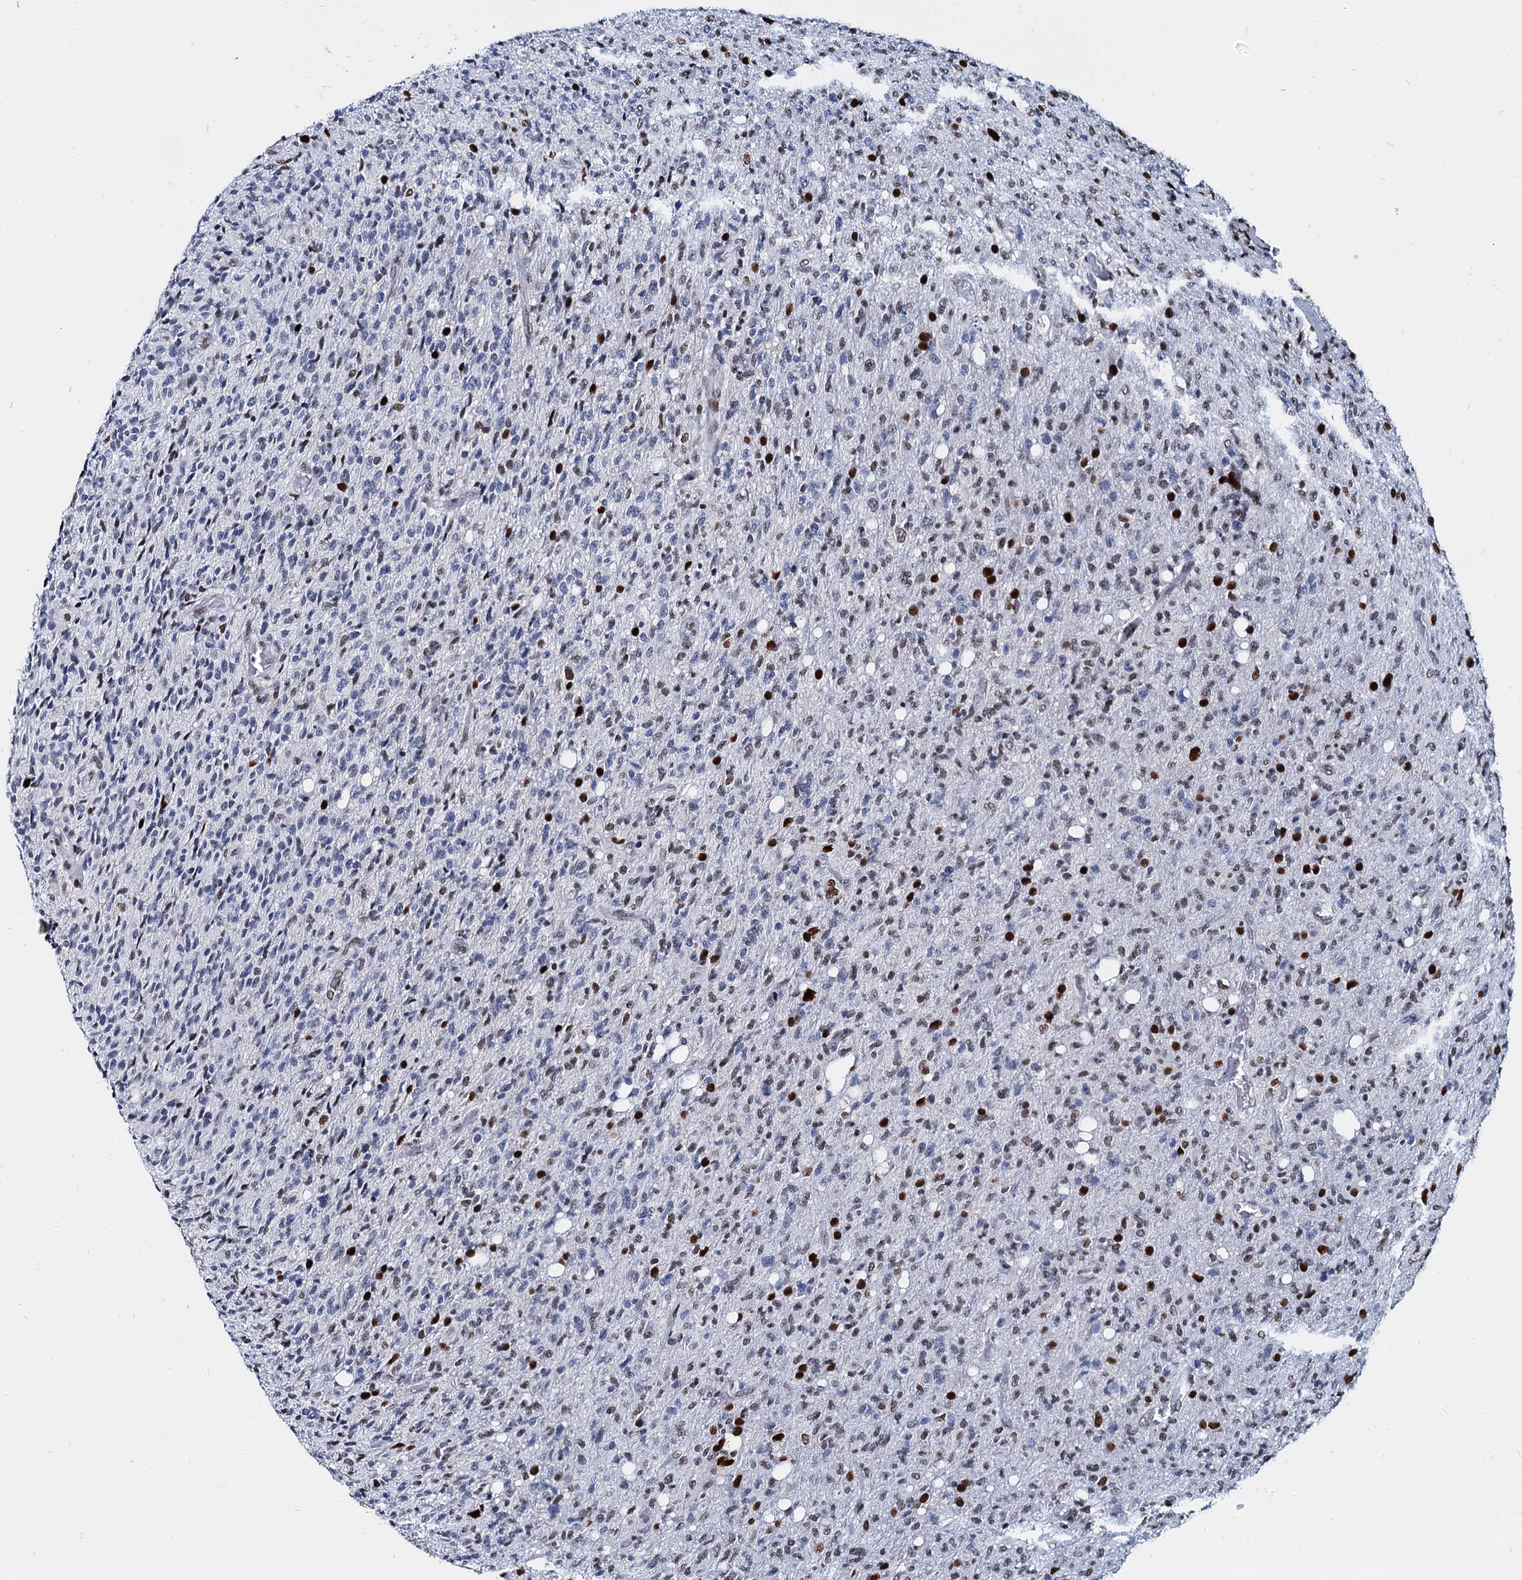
{"staining": {"intensity": "negative", "quantity": "none", "location": "none"}, "tissue": "glioma", "cell_type": "Tumor cells", "image_type": "cancer", "snomed": [{"axis": "morphology", "description": "Glioma, malignant, High grade"}, {"axis": "topography", "description": "Brain"}], "caption": "The photomicrograph reveals no significant positivity in tumor cells of malignant glioma (high-grade). (Brightfield microscopy of DAB immunohistochemistry at high magnification).", "gene": "CMAS", "patient": {"sex": "female", "age": 57}}